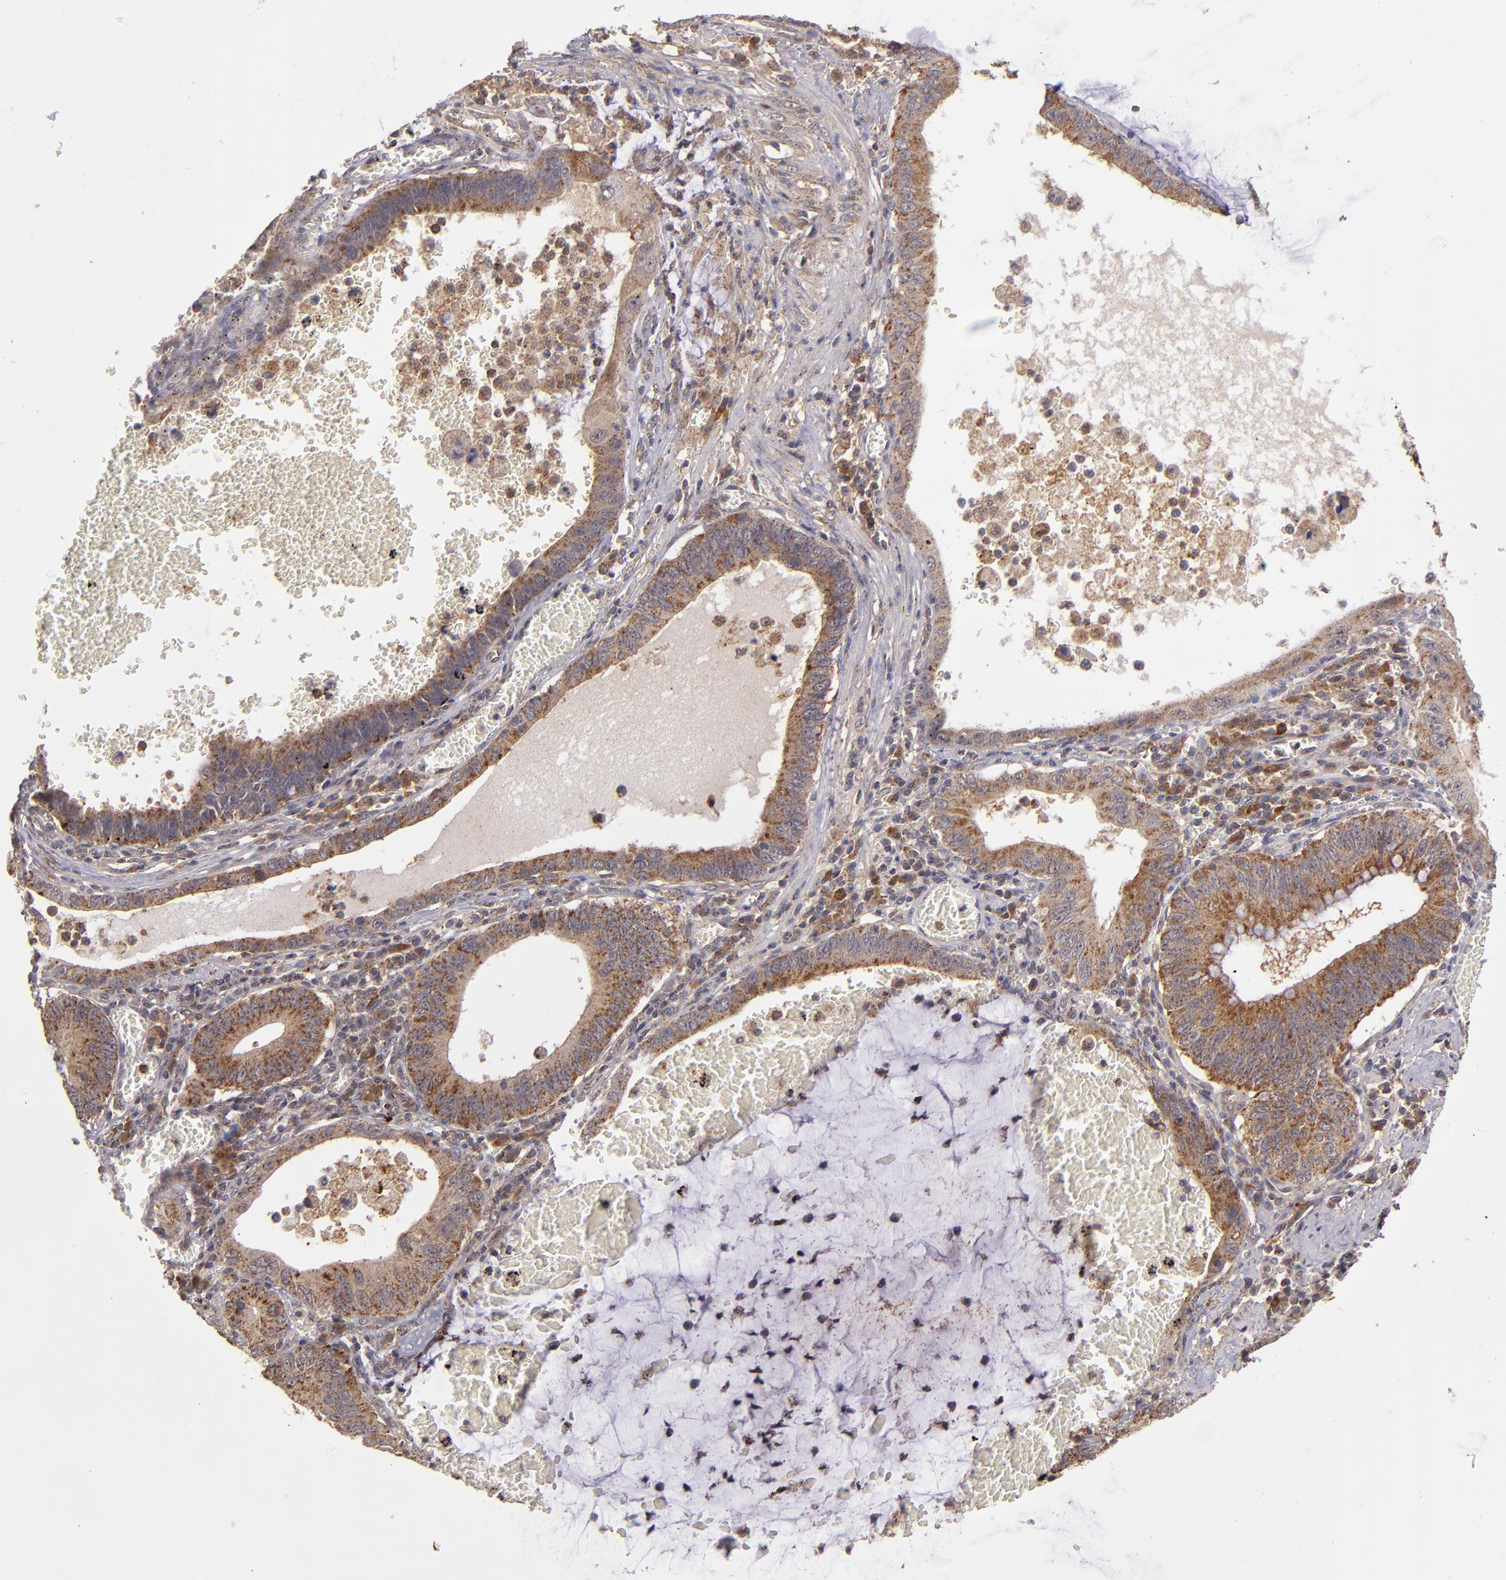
{"staining": {"intensity": "moderate", "quantity": ">75%", "location": "cytoplasmic/membranous"}, "tissue": "stomach cancer", "cell_type": "Tumor cells", "image_type": "cancer", "snomed": [{"axis": "morphology", "description": "Adenocarcinoma, NOS"}, {"axis": "topography", "description": "Stomach"}, {"axis": "topography", "description": "Gastric cardia"}], "caption": "Immunohistochemistry (IHC) photomicrograph of stomach cancer (adenocarcinoma) stained for a protein (brown), which displays medium levels of moderate cytoplasmic/membranous expression in about >75% of tumor cells.", "gene": "ZFYVE1", "patient": {"sex": "male", "age": 59}}